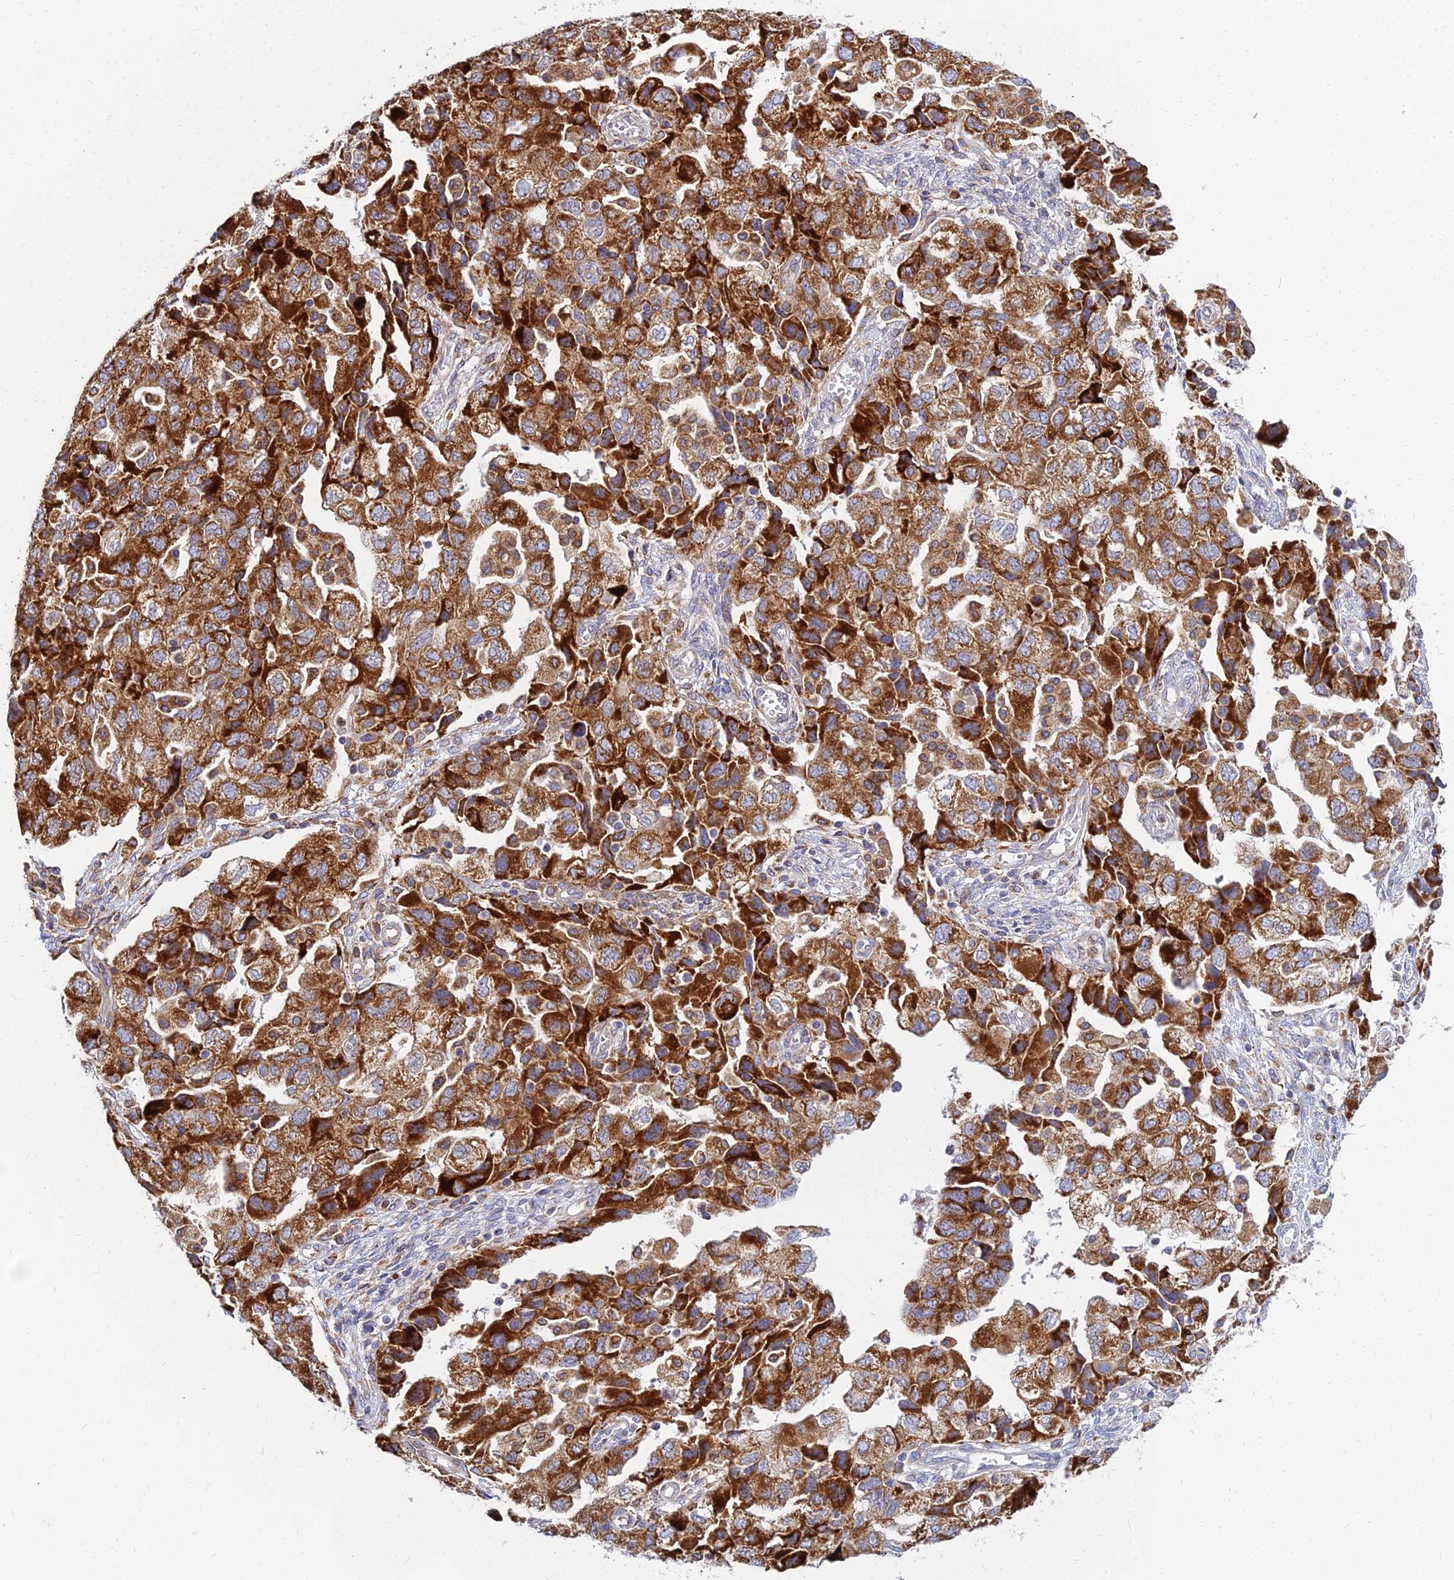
{"staining": {"intensity": "strong", "quantity": ">75%", "location": "cytoplasmic/membranous"}, "tissue": "ovarian cancer", "cell_type": "Tumor cells", "image_type": "cancer", "snomed": [{"axis": "morphology", "description": "Carcinoma, NOS"}, {"axis": "morphology", "description": "Cystadenocarcinoma, serous, NOS"}, {"axis": "topography", "description": "Ovary"}], "caption": "An image of human ovarian serous cystadenocarcinoma stained for a protein reveals strong cytoplasmic/membranous brown staining in tumor cells.", "gene": "CCT6B", "patient": {"sex": "female", "age": 69}}